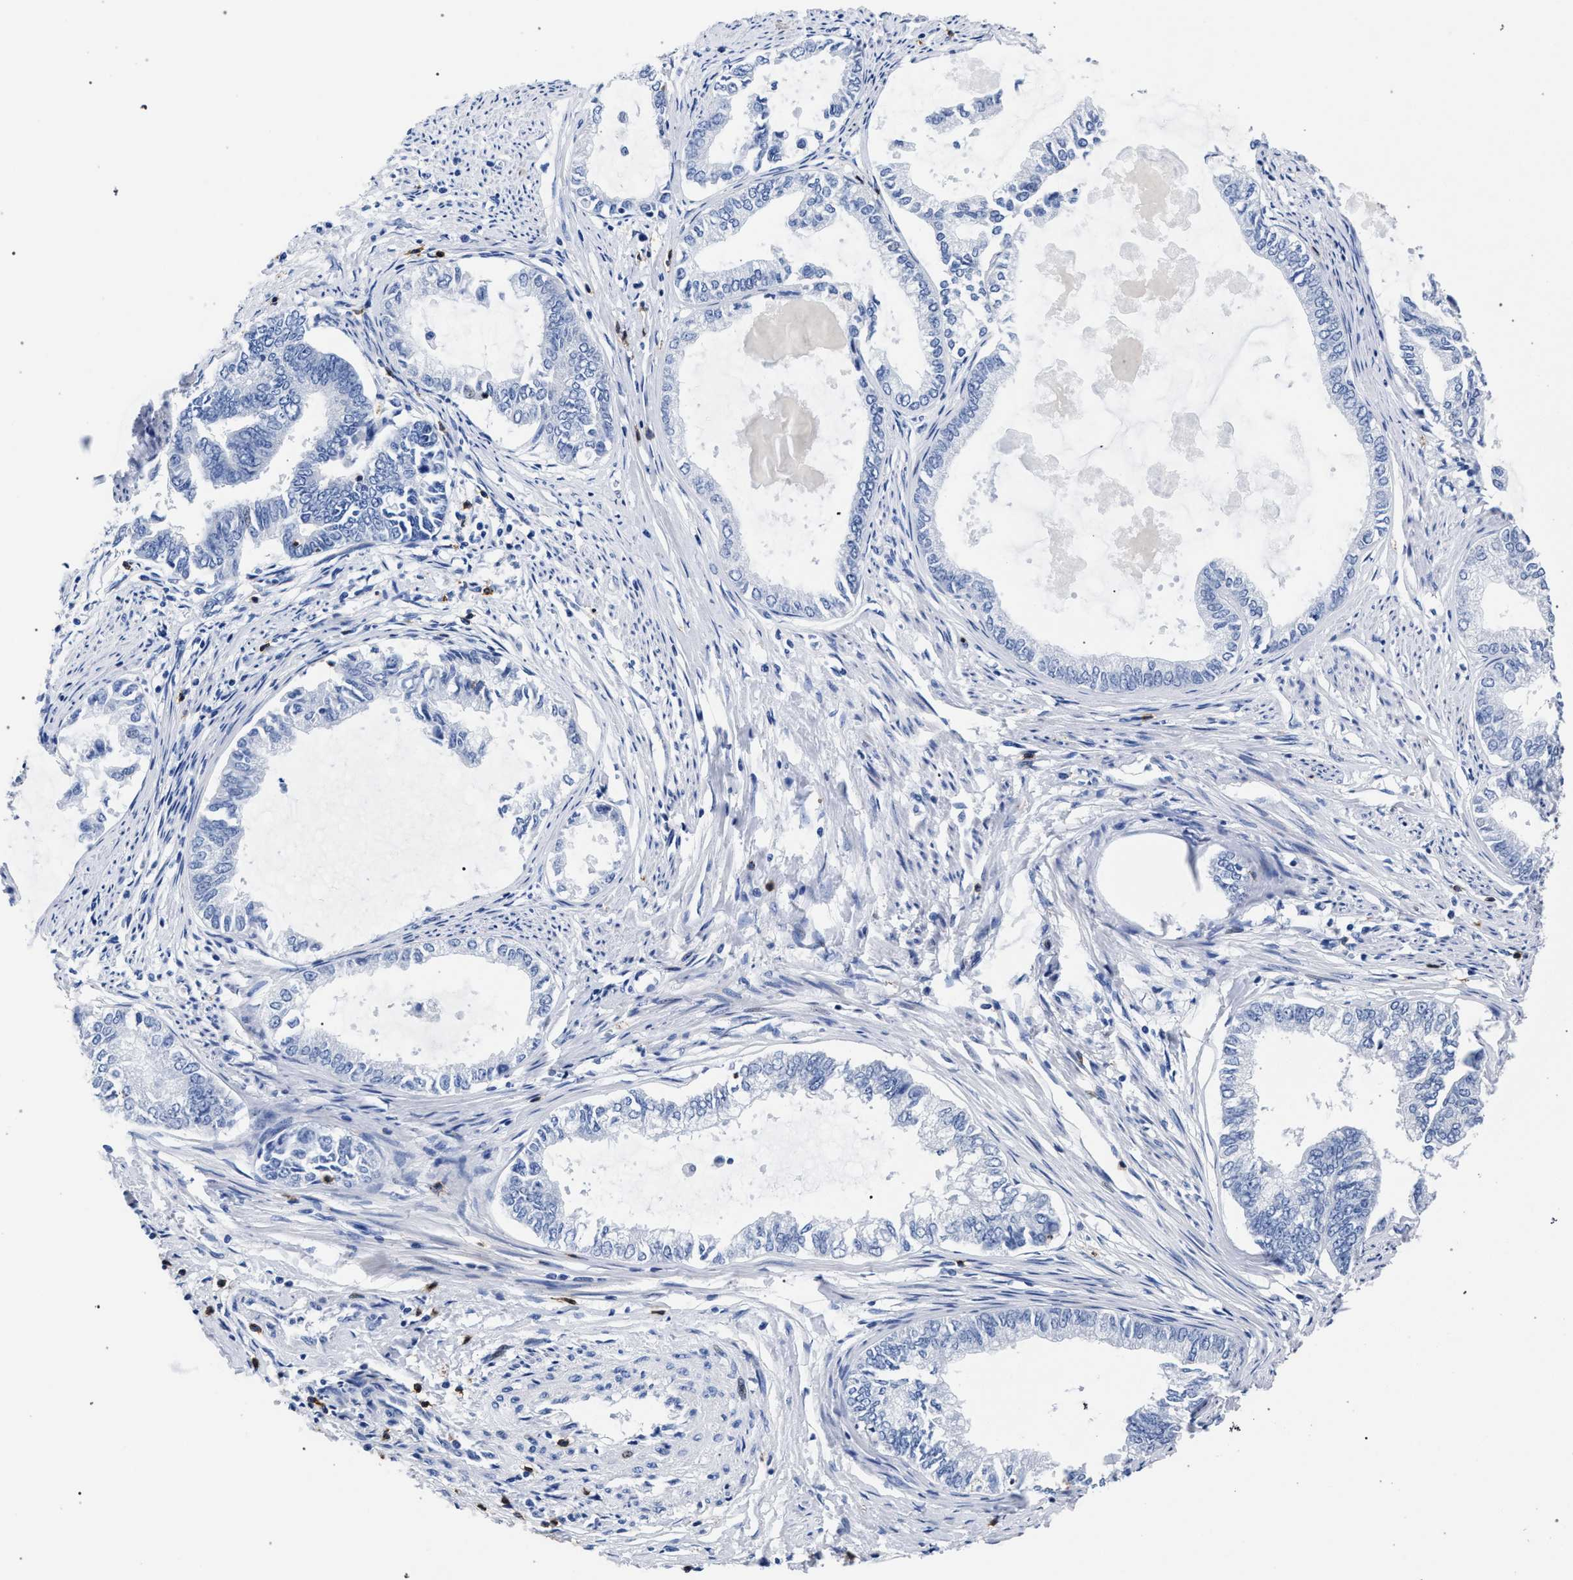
{"staining": {"intensity": "negative", "quantity": "none", "location": "none"}, "tissue": "endometrial cancer", "cell_type": "Tumor cells", "image_type": "cancer", "snomed": [{"axis": "morphology", "description": "Adenocarcinoma, NOS"}, {"axis": "topography", "description": "Endometrium"}], "caption": "There is no significant positivity in tumor cells of adenocarcinoma (endometrial).", "gene": "KLRK1", "patient": {"sex": "female", "age": 86}}